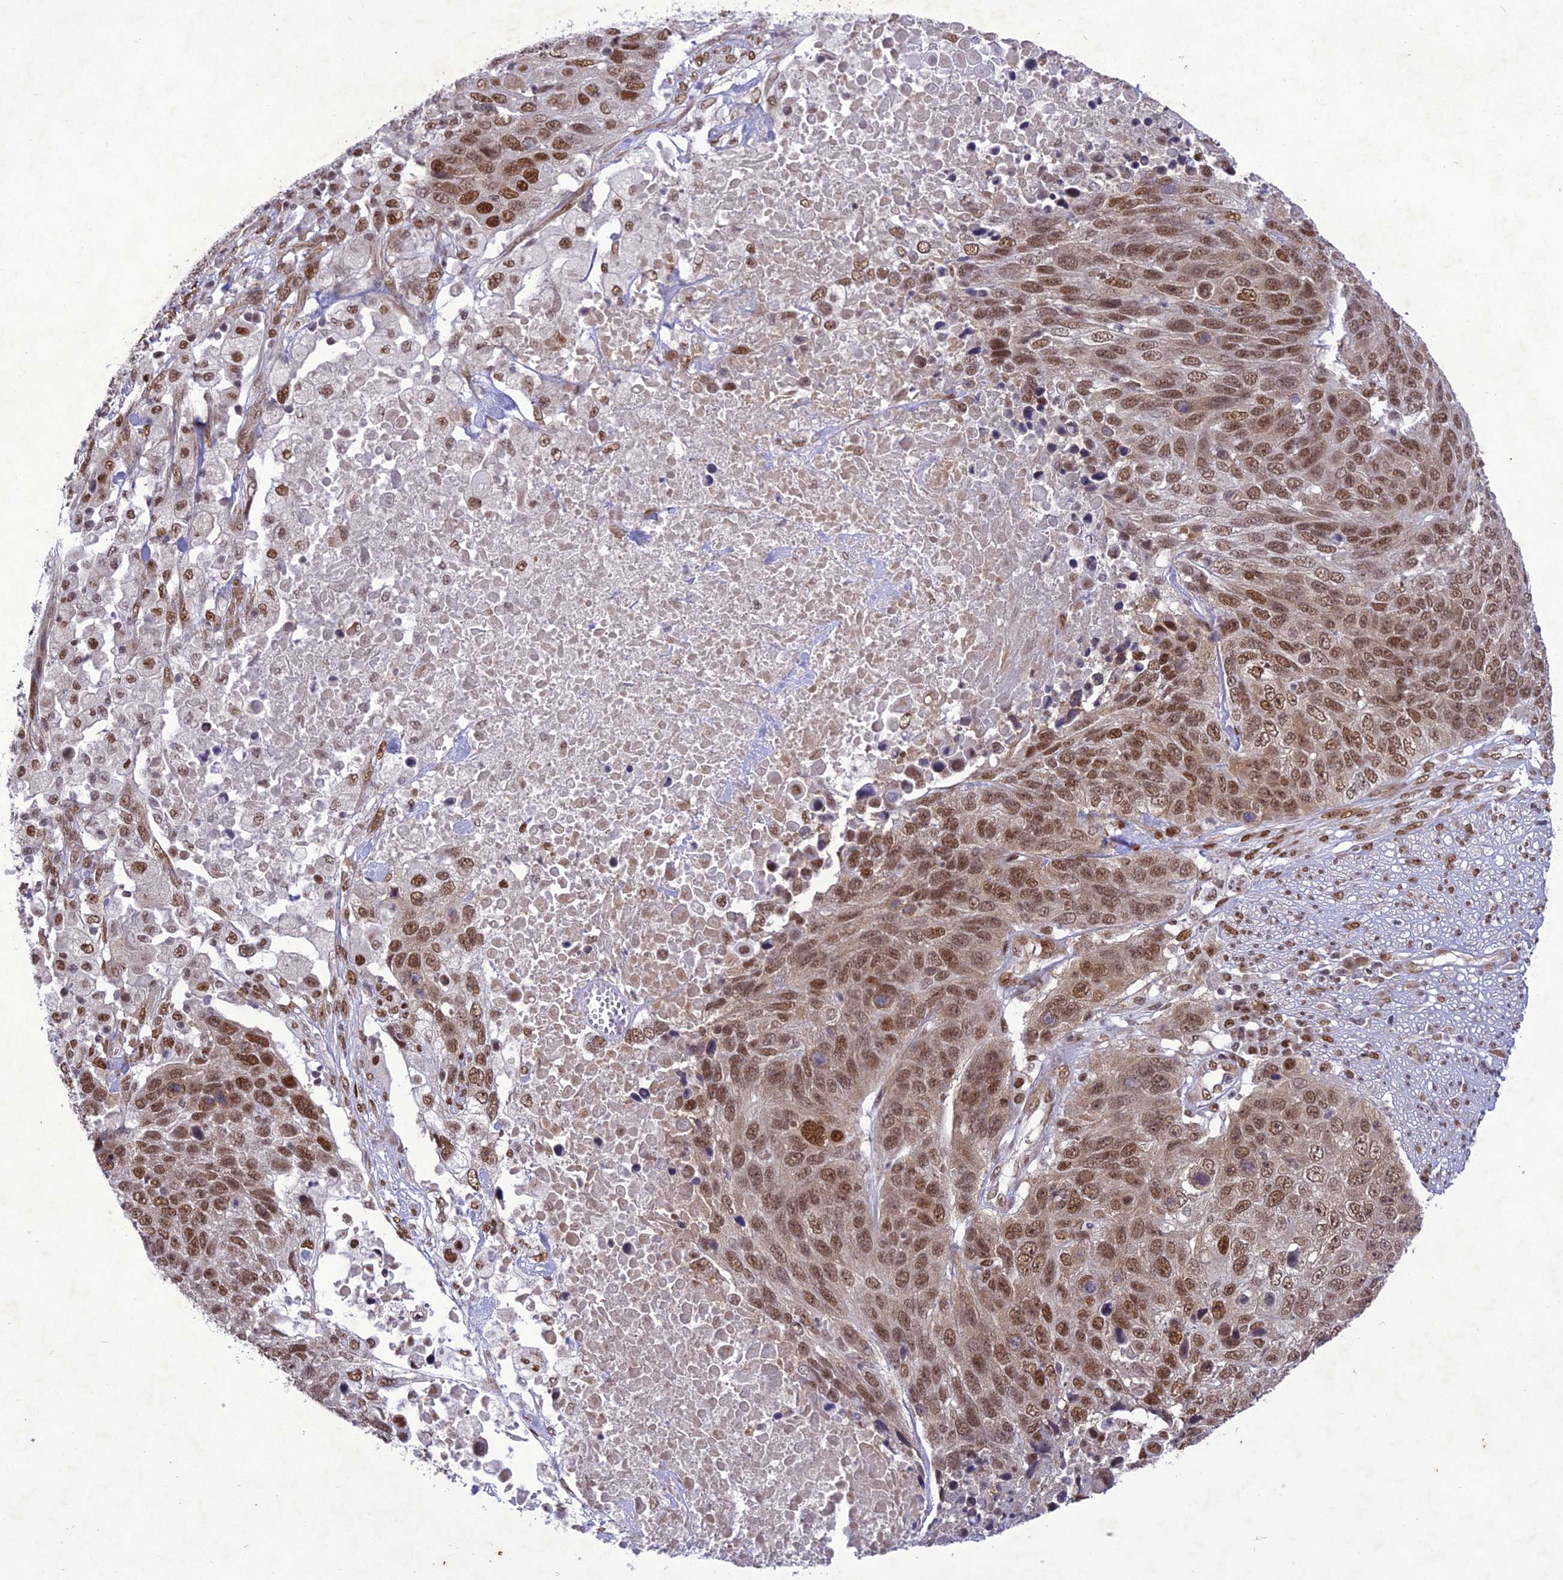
{"staining": {"intensity": "moderate", "quantity": ">75%", "location": "nuclear"}, "tissue": "lung cancer", "cell_type": "Tumor cells", "image_type": "cancer", "snomed": [{"axis": "morphology", "description": "Normal tissue, NOS"}, {"axis": "morphology", "description": "Squamous cell carcinoma, NOS"}, {"axis": "topography", "description": "Lymph node"}, {"axis": "topography", "description": "Lung"}], "caption": "Protein staining by immunohistochemistry demonstrates moderate nuclear expression in about >75% of tumor cells in lung cancer (squamous cell carcinoma). (Brightfield microscopy of DAB IHC at high magnification).", "gene": "DDX1", "patient": {"sex": "male", "age": 66}}